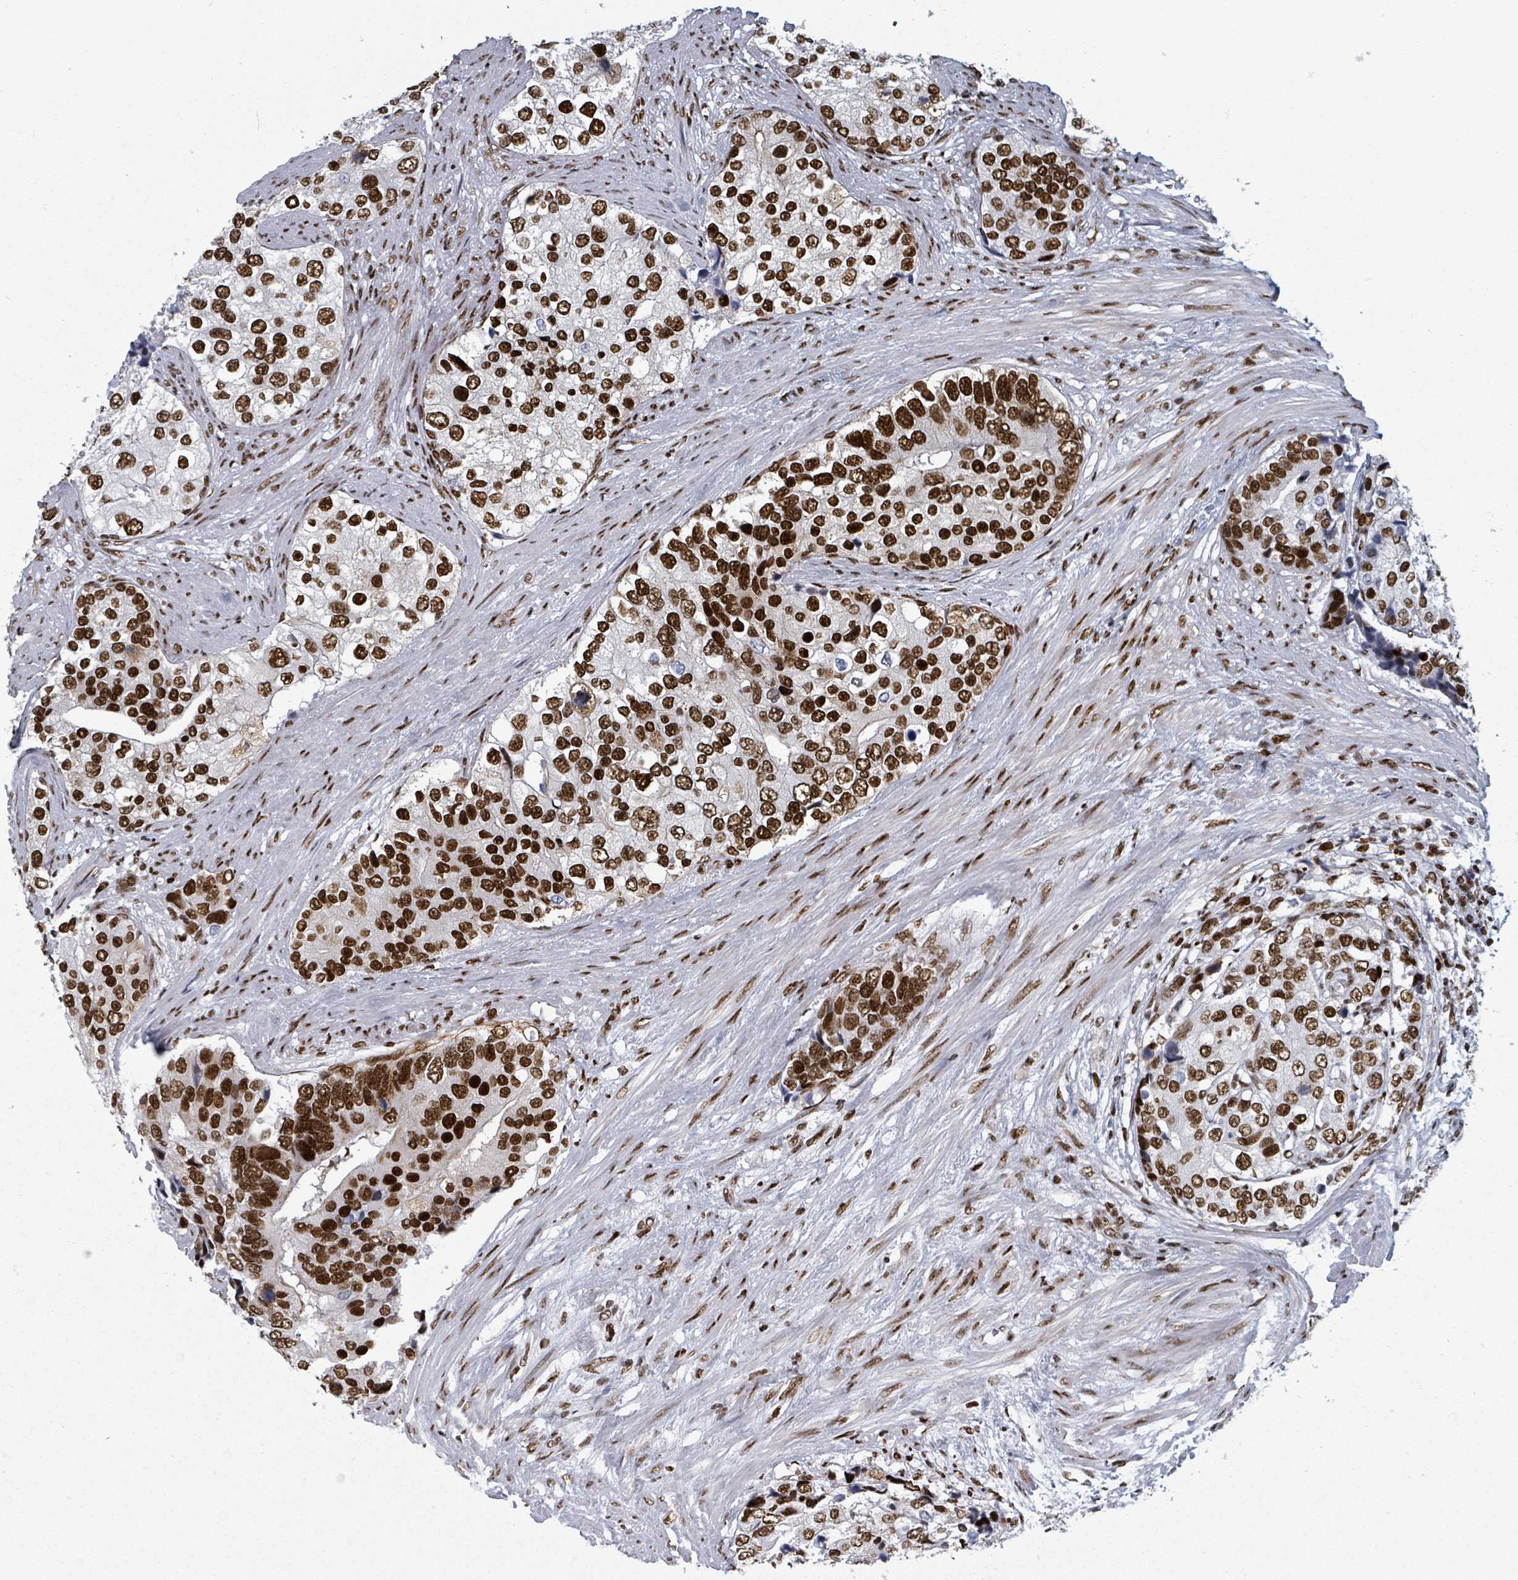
{"staining": {"intensity": "strong", "quantity": ">75%", "location": "nuclear"}, "tissue": "prostate cancer", "cell_type": "Tumor cells", "image_type": "cancer", "snomed": [{"axis": "morphology", "description": "Adenocarcinoma, High grade"}, {"axis": "topography", "description": "Prostate"}], "caption": "Prostate cancer (adenocarcinoma (high-grade)) stained with immunohistochemistry reveals strong nuclear positivity in about >75% of tumor cells.", "gene": "DHX16", "patient": {"sex": "male", "age": 62}}